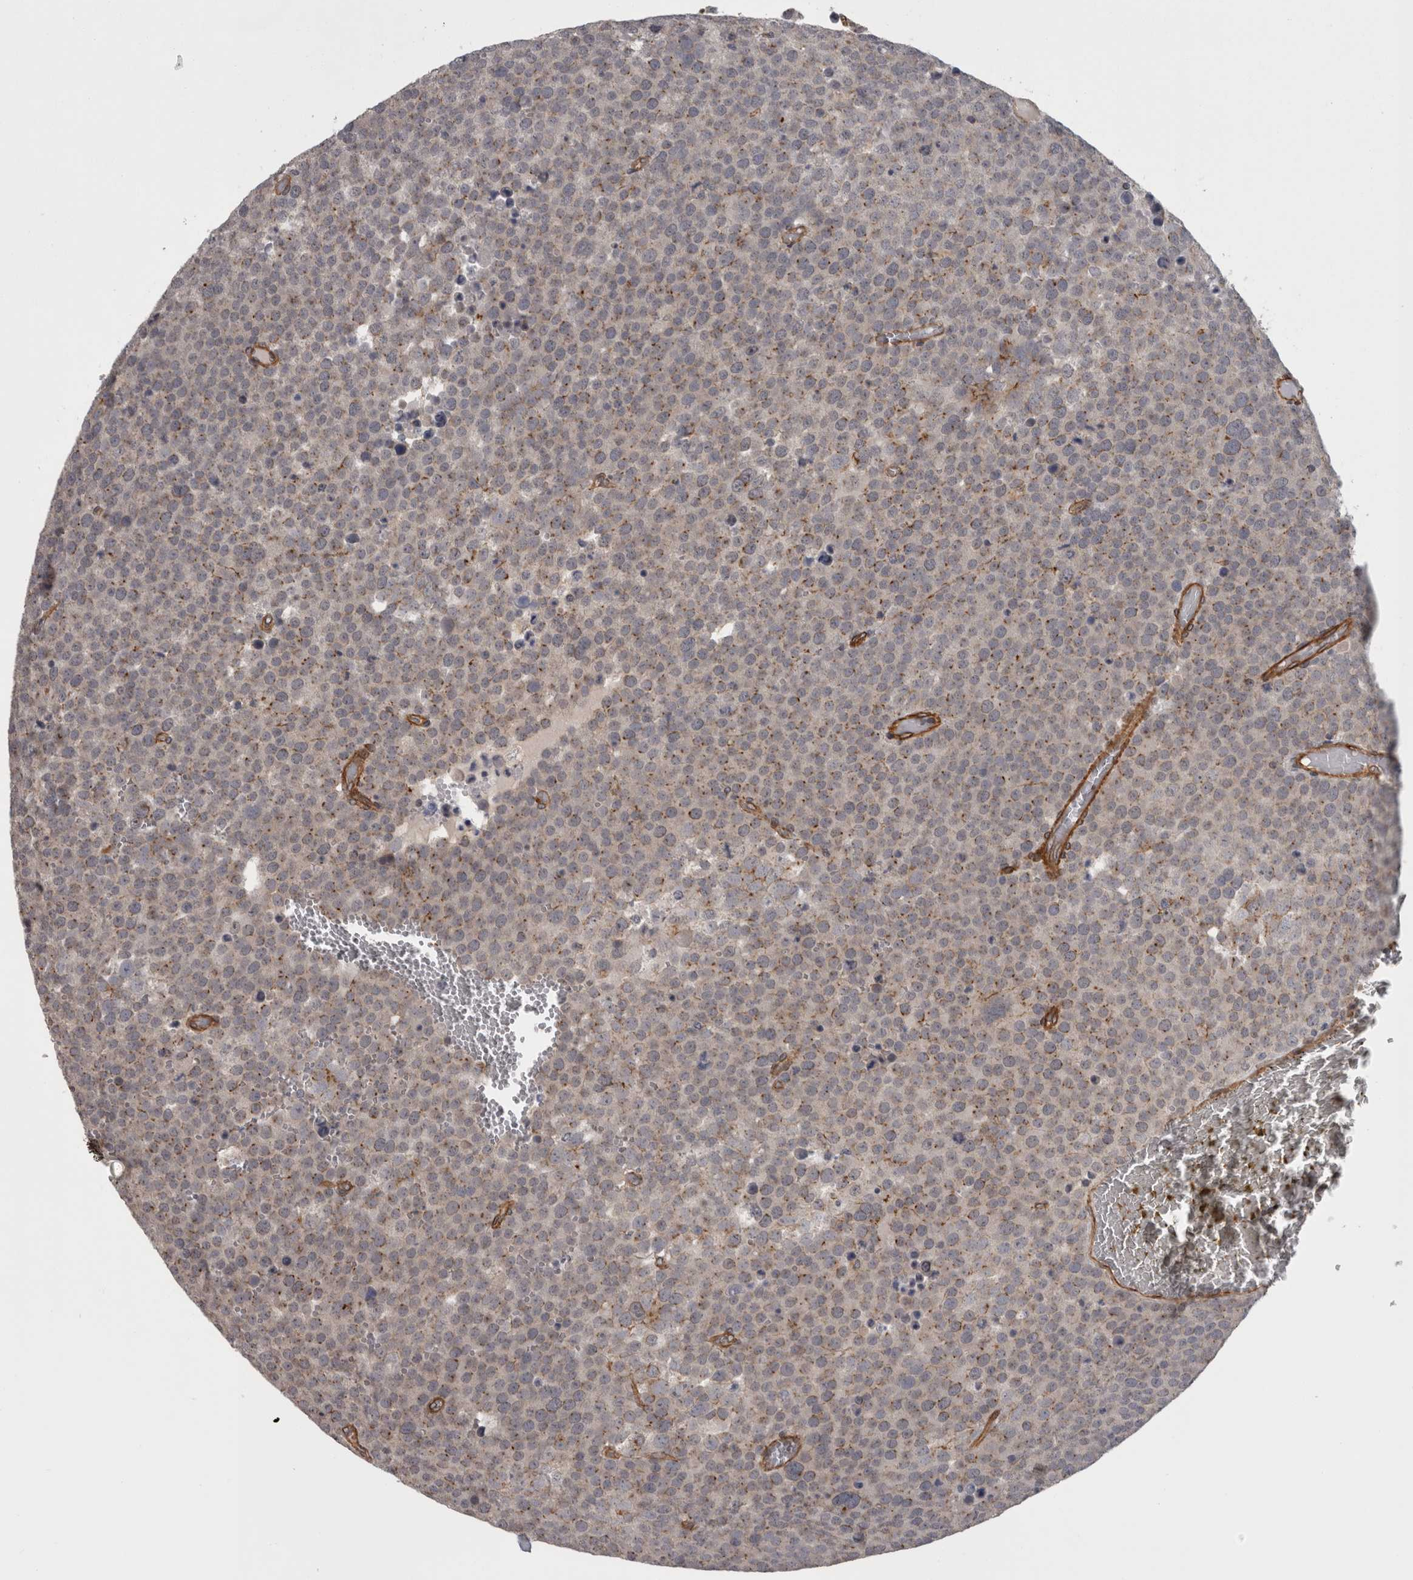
{"staining": {"intensity": "moderate", "quantity": "<25%", "location": "cytoplasmic/membranous"}, "tissue": "testis cancer", "cell_type": "Tumor cells", "image_type": "cancer", "snomed": [{"axis": "morphology", "description": "Seminoma, NOS"}, {"axis": "topography", "description": "Testis"}], "caption": "The photomicrograph displays staining of testis seminoma, revealing moderate cytoplasmic/membranous protein staining (brown color) within tumor cells.", "gene": "RMDN1", "patient": {"sex": "male", "age": 71}}